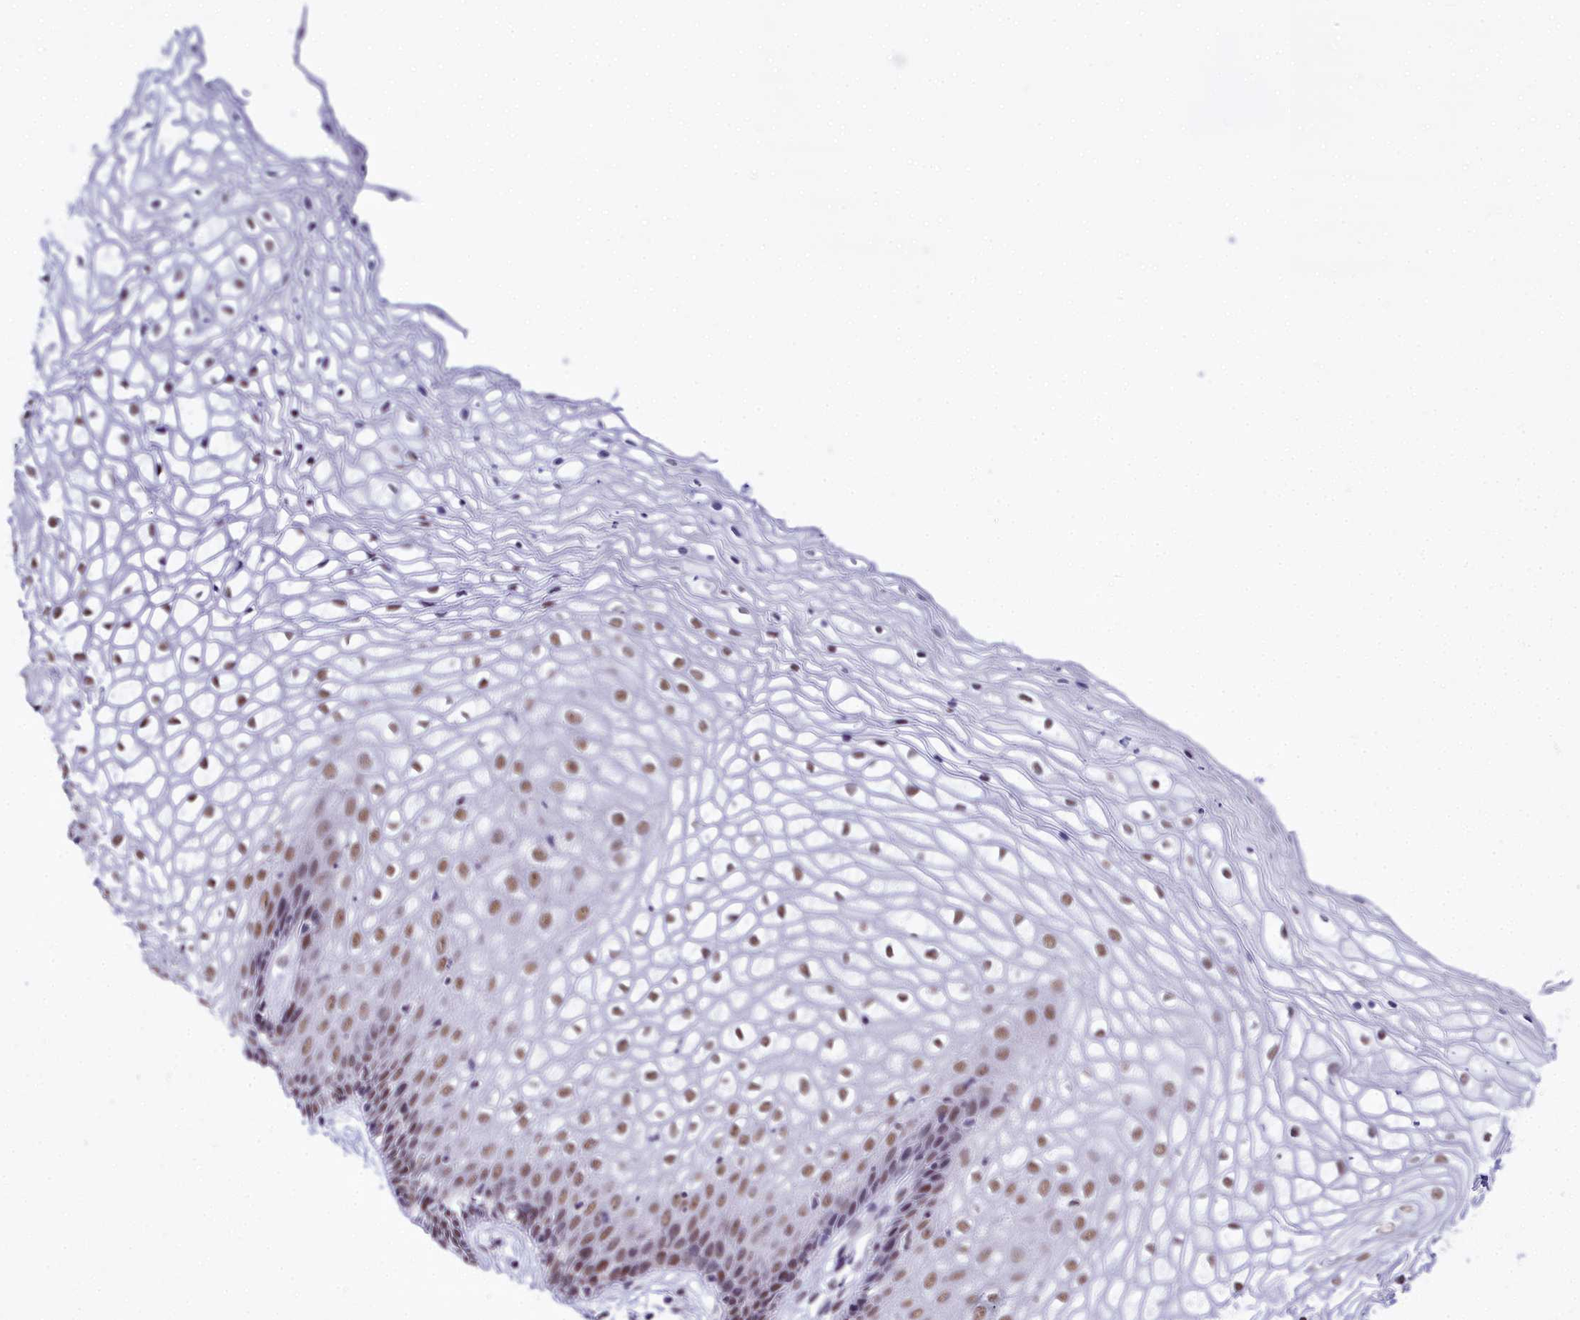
{"staining": {"intensity": "moderate", "quantity": ">75%", "location": "nuclear"}, "tissue": "vagina", "cell_type": "Squamous epithelial cells", "image_type": "normal", "snomed": [{"axis": "morphology", "description": "Normal tissue, NOS"}, {"axis": "topography", "description": "Vagina"}], "caption": "DAB immunohistochemical staining of normal vagina reveals moderate nuclear protein expression in about >75% of squamous epithelial cells. Immunohistochemistry (ihc) stains the protein in brown and the nuclei are stained blue.", "gene": "RBM12", "patient": {"sex": "female", "age": 34}}